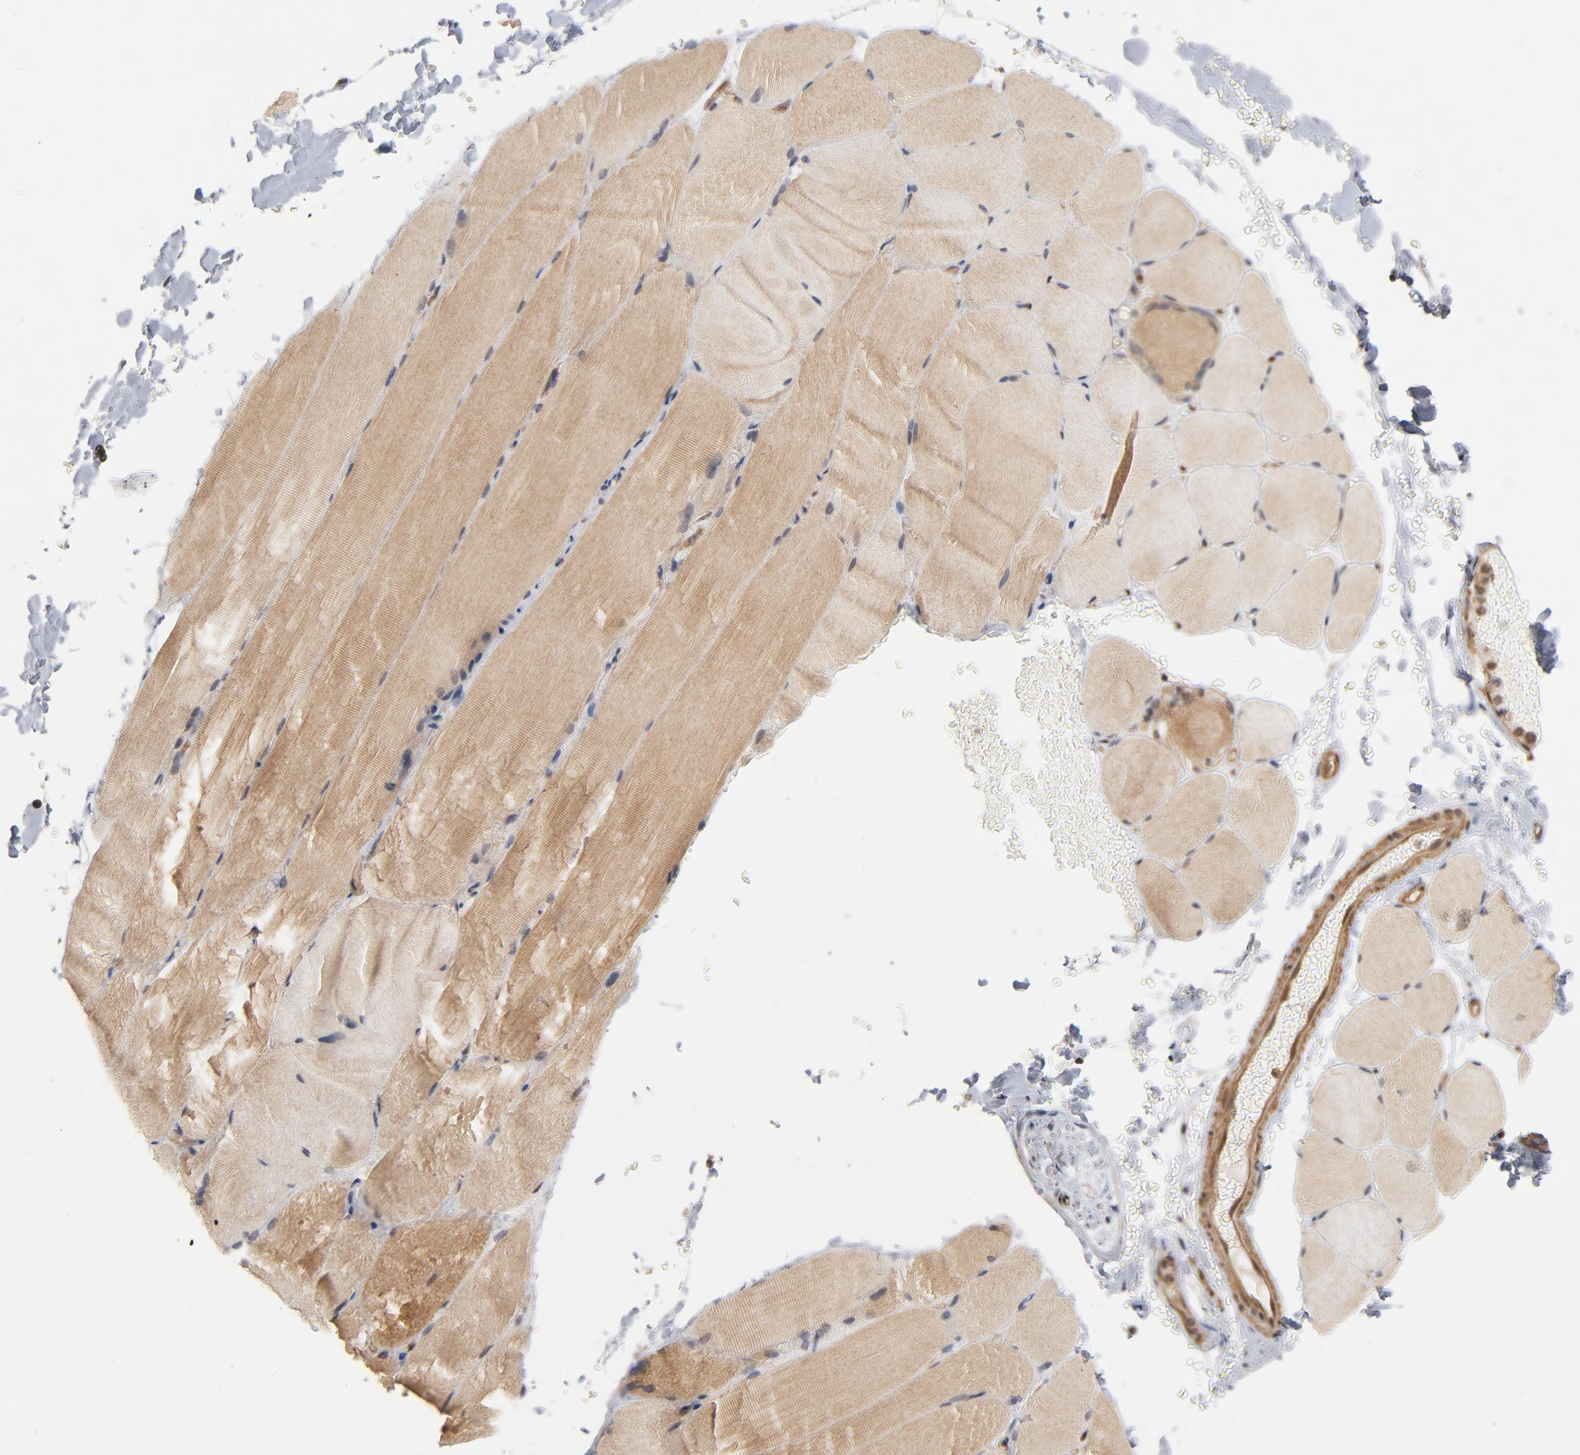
{"staining": {"intensity": "weak", "quantity": "25%-75%", "location": "cytoplasmic/membranous"}, "tissue": "skeletal muscle", "cell_type": "Myocytes", "image_type": "normal", "snomed": [{"axis": "morphology", "description": "Normal tissue, NOS"}, {"axis": "topography", "description": "Skeletal muscle"}, {"axis": "topography", "description": "Parathyroid gland"}], "caption": "Skeletal muscle stained with DAB (3,3'-diaminobenzidine) IHC exhibits low levels of weak cytoplasmic/membranous staining in about 25%-75% of myocytes. The protein is shown in brown color, while the nuclei are stained blue.", "gene": "CDC37", "patient": {"sex": "female", "age": 37}}